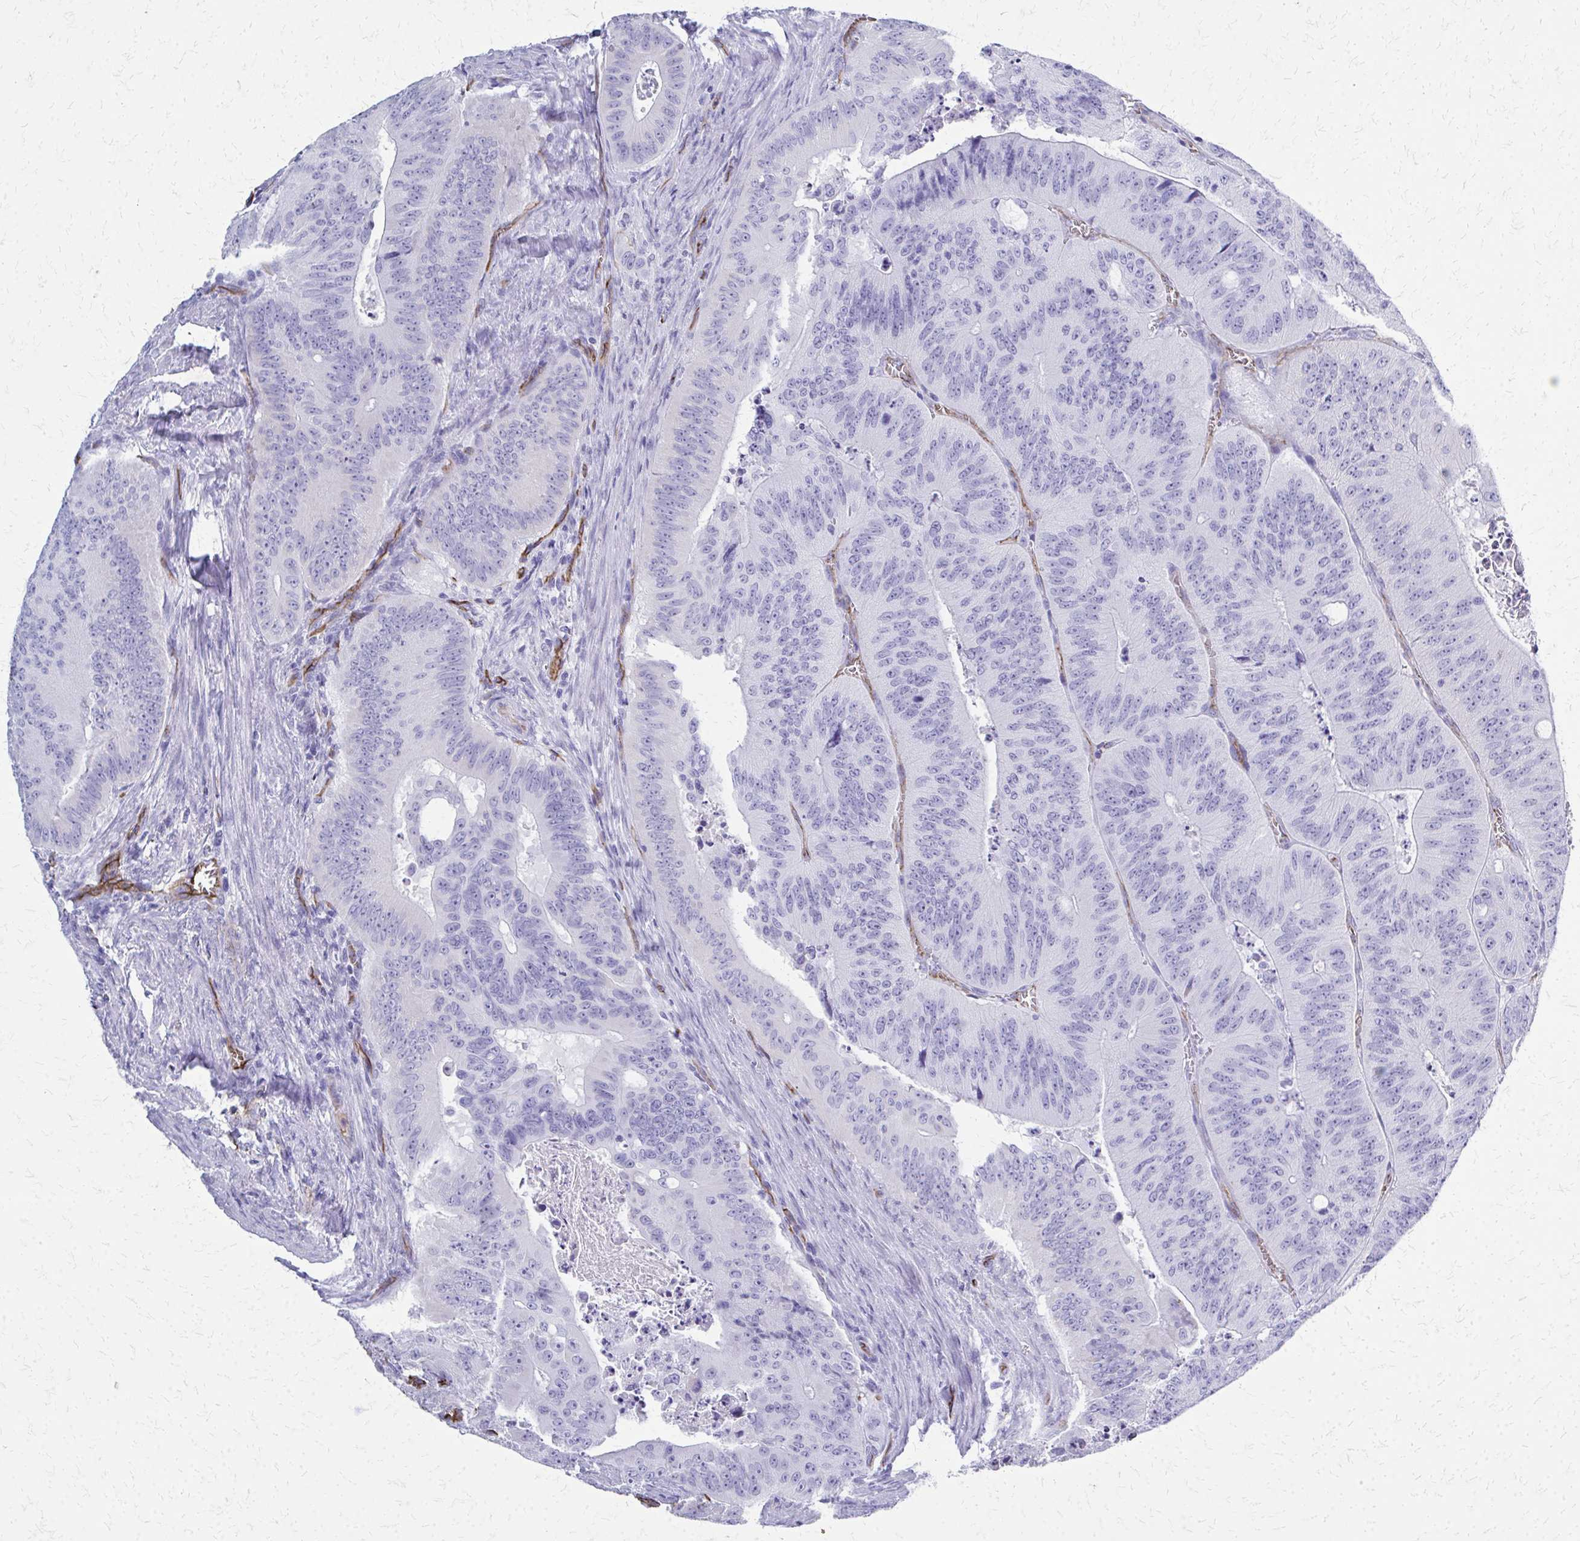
{"staining": {"intensity": "negative", "quantity": "none", "location": "none"}, "tissue": "colorectal cancer", "cell_type": "Tumor cells", "image_type": "cancer", "snomed": [{"axis": "morphology", "description": "Adenocarcinoma, NOS"}, {"axis": "topography", "description": "Colon"}], "caption": "Immunohistochemical staining of colorectal cancer (adenocarcinoma) reveals no significant positivity in tumor cells.", "gene": "TPSG1", "patient": {"sex": "male", "age": 62}}